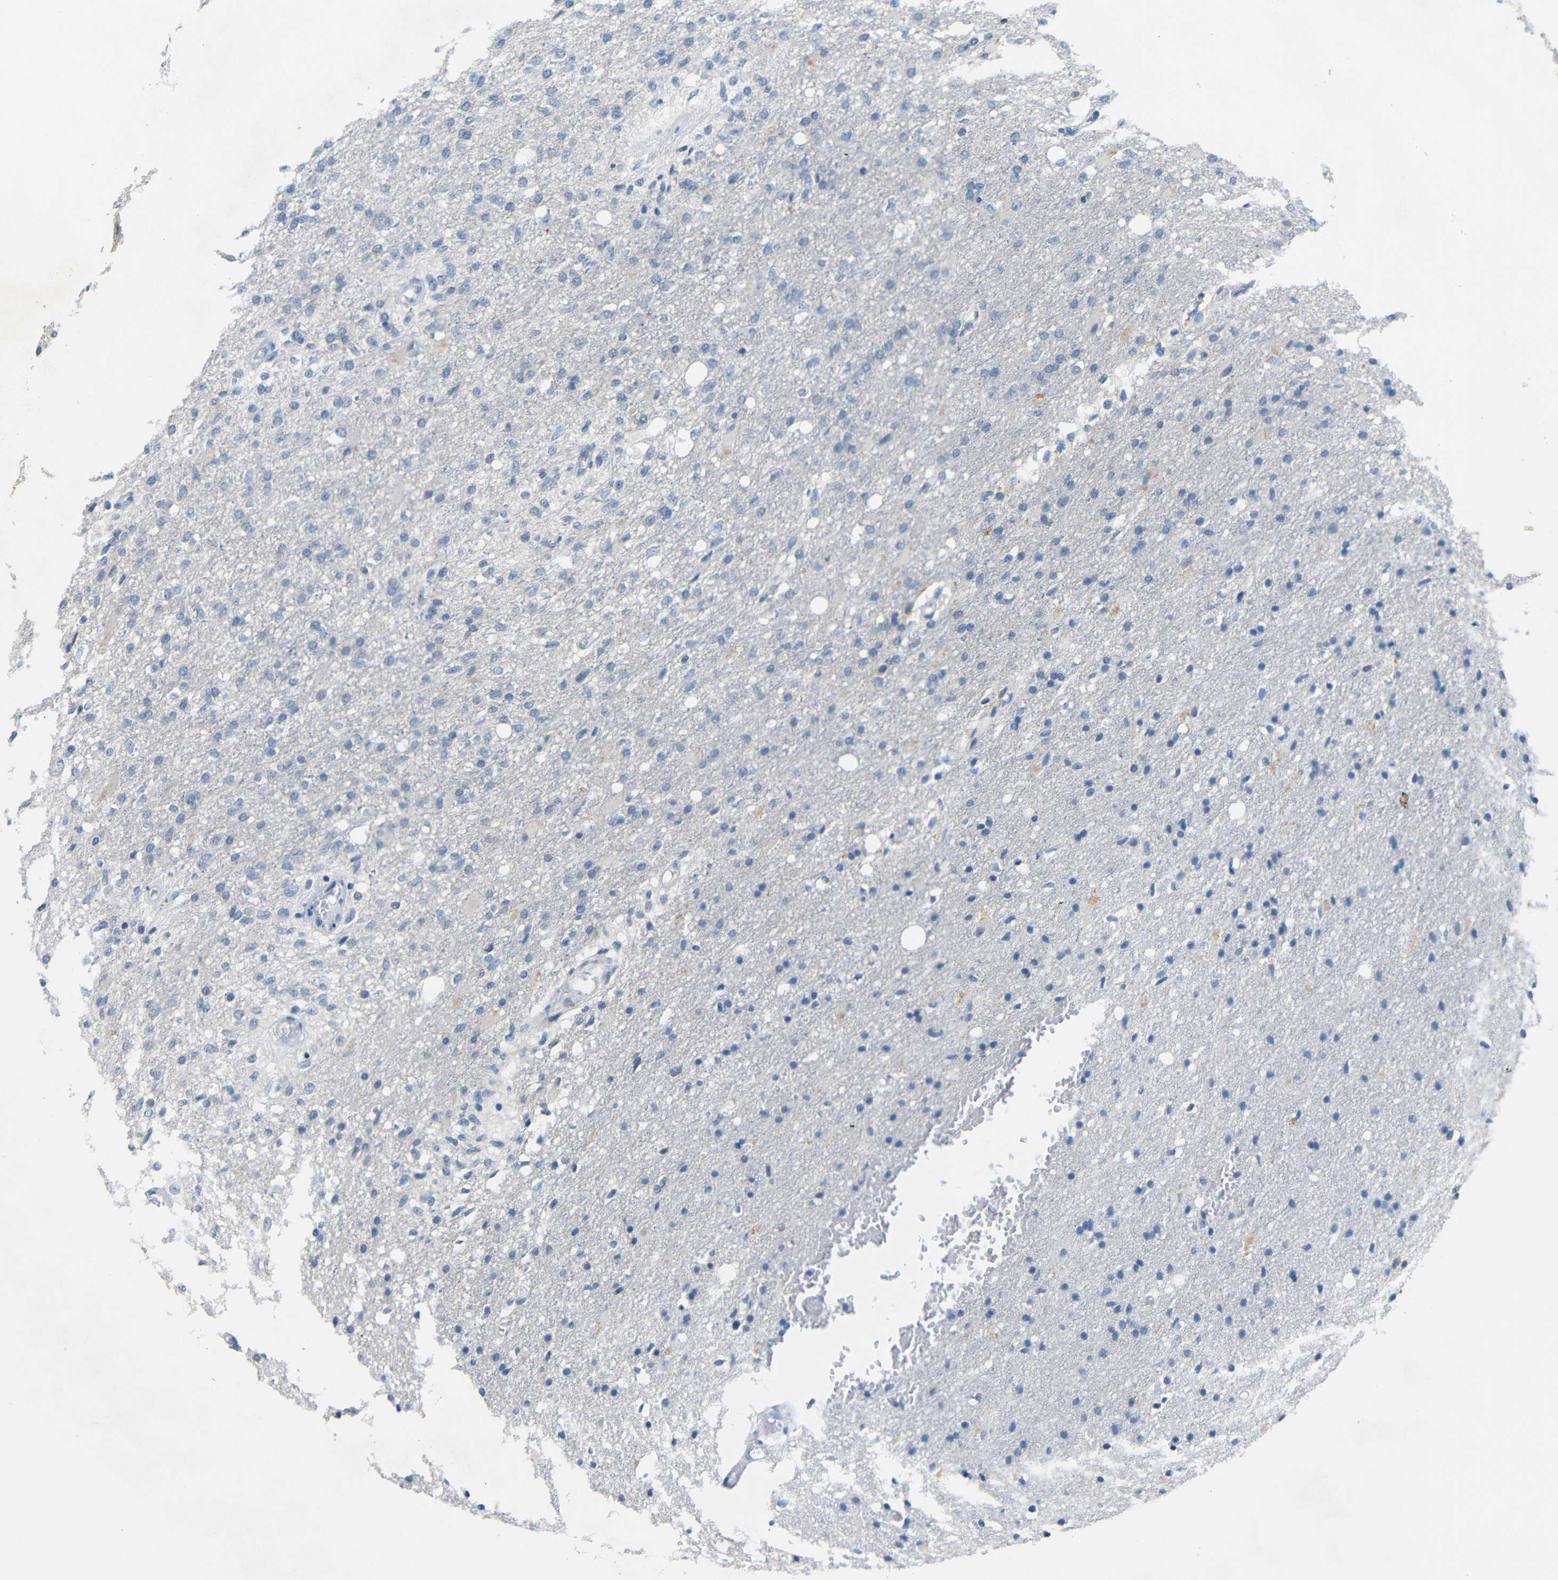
{"staining": {"intensity": "negative", "quantity": "none", "location": "none"}, "tissue": "glioma", "cell_type": "Tumor cells", "image_type": "cancer", "snomed": [{"axis": "morphology", "description": "Normal tissue, NOS"}, {"axis": "morphology", "description": "Glioma, malignant, High grade"}, {"axis": "topography", "description": "Cerebral cortex"}], "caption": "Tumor cells are negative for brown protein staining in malignant glioma (high-grade).", "gene": "GPR158", "patient": {"sex": "male", "age": 77}}